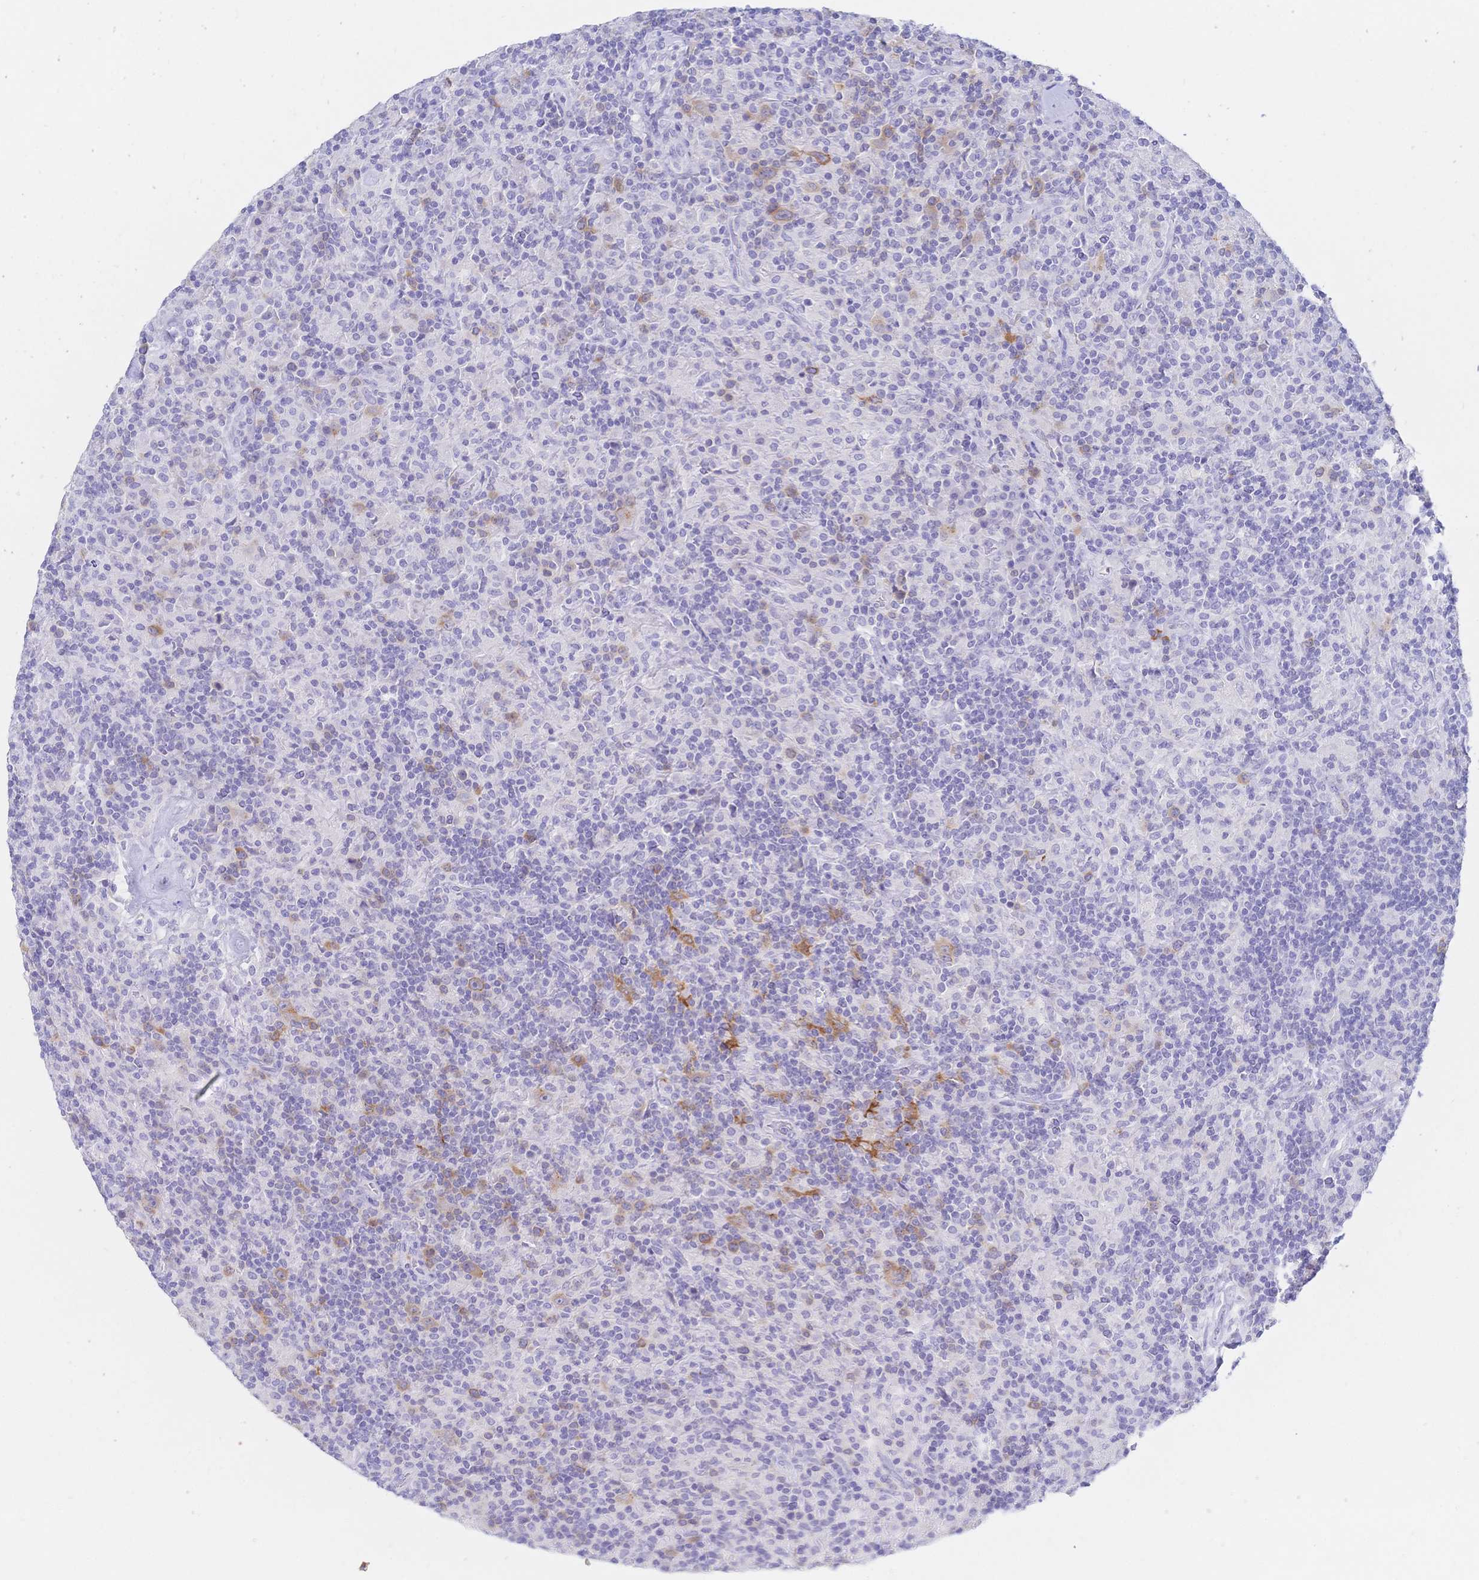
{"staining": {"intensity": "weak", "quantity": "<25%", "location": "cytoplasmic/membranous"}, "tissue": "lymphoma", "cell_type": "Tumor cells", "image_type": "cancer", "snomed": [{"axis": "morphology", "description": "Hodgkin's disease, NOS"}, {"axis": "topography", "description": "Lymph node"}], "caption": "There is no significant expression in tumor cells of lymphoma.", "gene": "RRM1", "patient": {"sex": "male", "age": 70}}